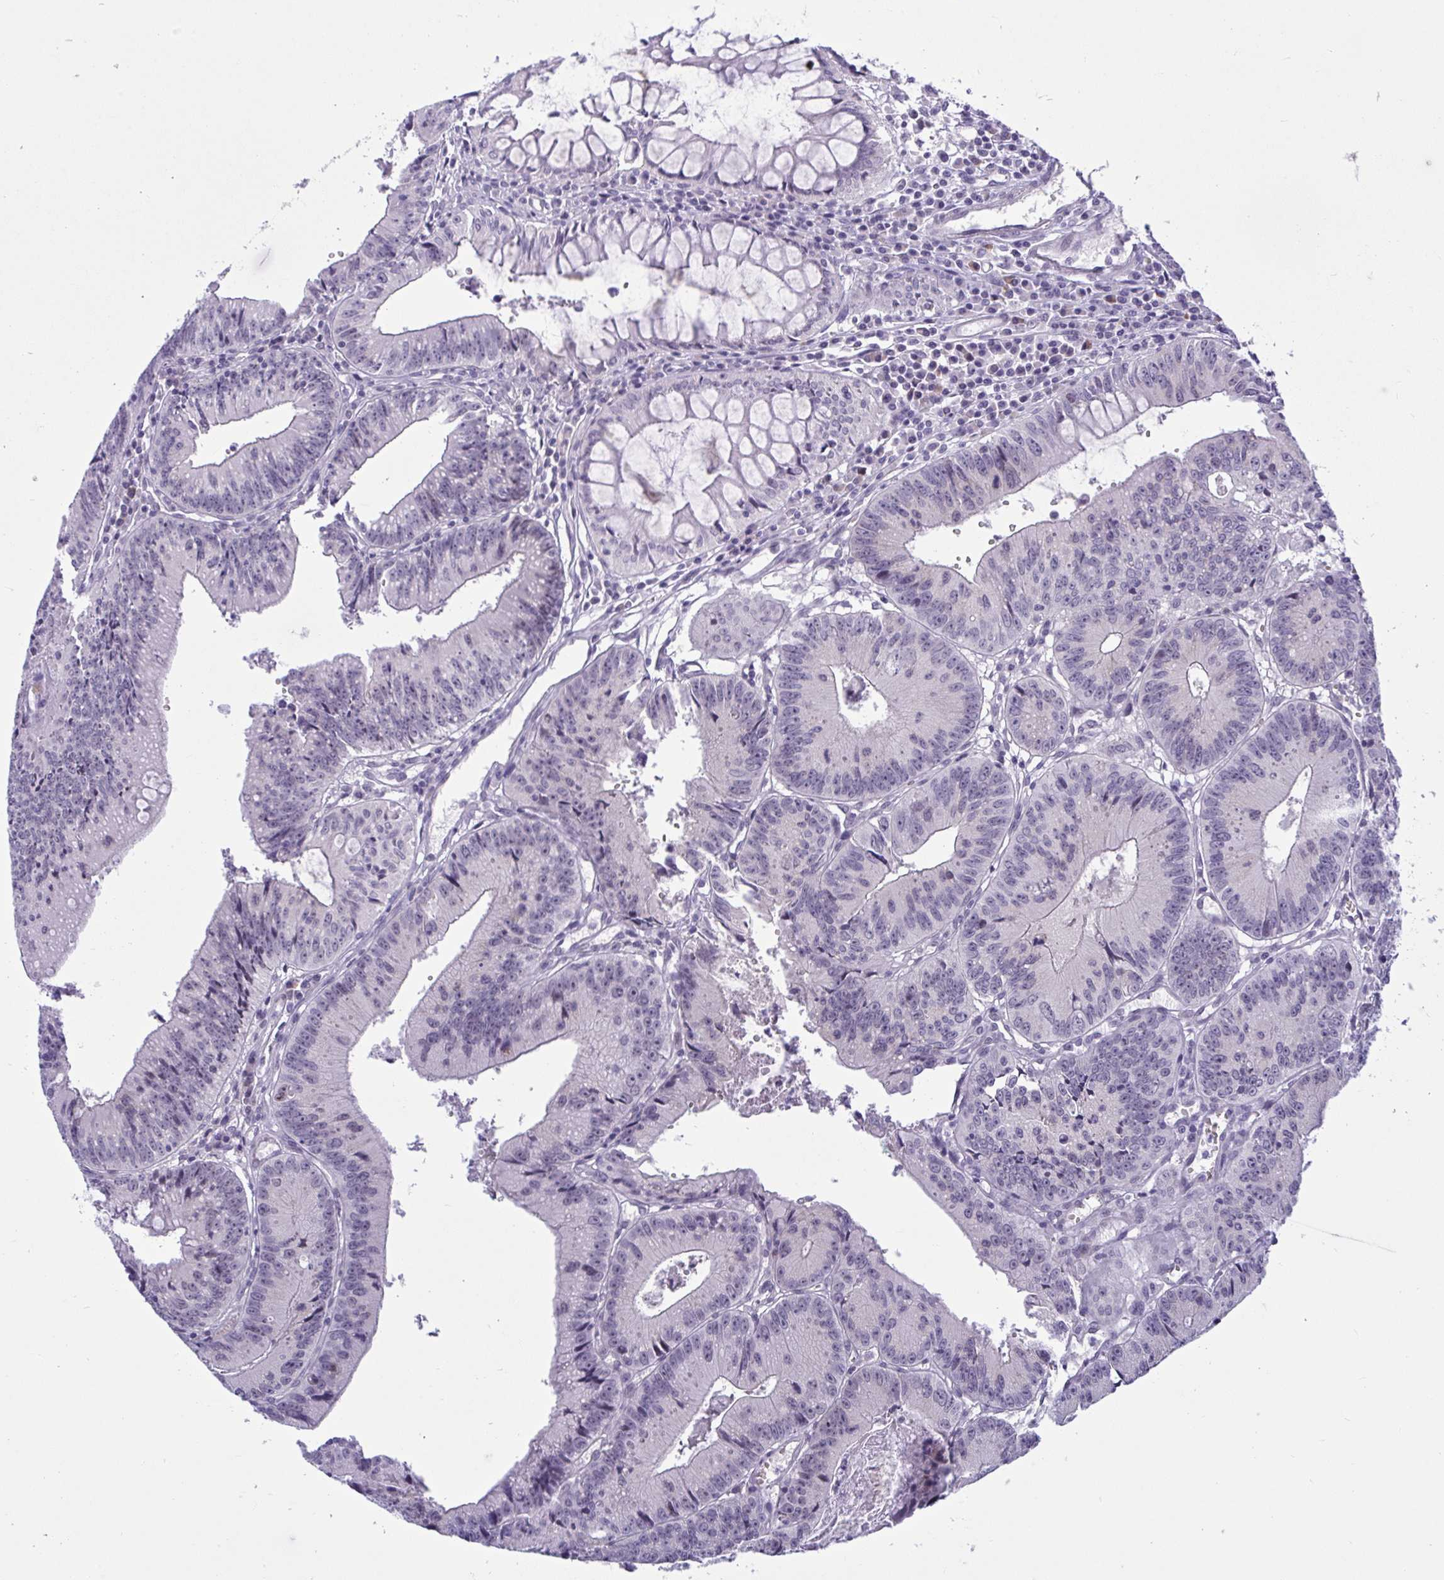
{"staining": {"intensity": "negative", "quantity": "none", "location": "none"}, "tissue": "colorectal cancer", "cell_type": "Tumor cells", "image_type": "cancer", "snomed": [{"axis": "morphology", "description": "Adenocarcinoma, NOS"}, {"axis": "topography", "description": "Rectum"}], "caption": "Immunohistochemistry histopathology image of neoplastic tissue: human colorectal cancer (adenocarcinoma) stained with DAB (3,3'-diaminobenzidine) displays no significant protein positivity in tumor cells.", "gene": "CNGB3", "patient": {"sex": "female", "age": 81}}